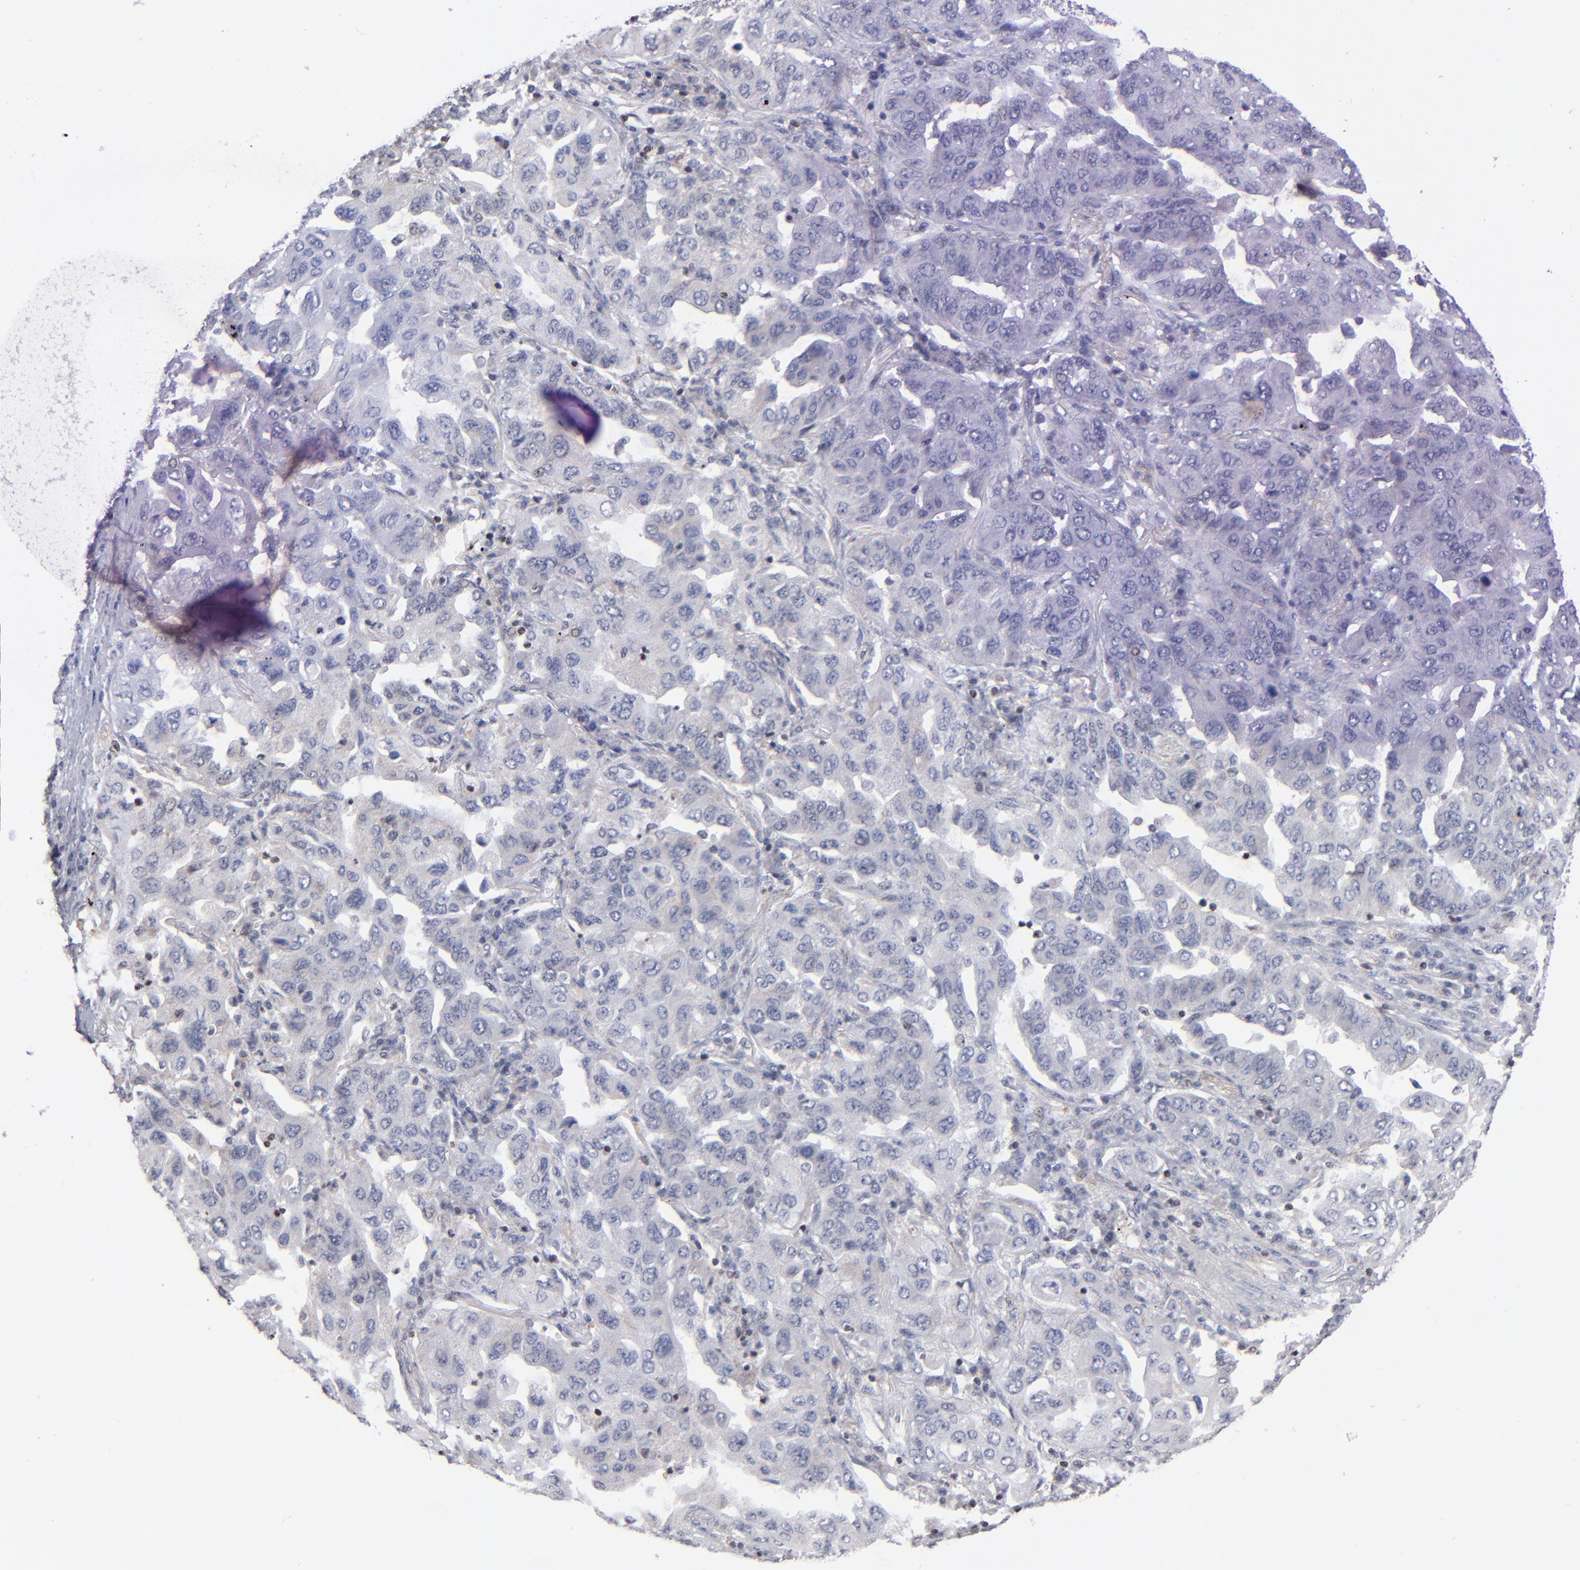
{"staining": {"intensity": "weak", "quantity": "<25%", "location": "cytoplasmic/membranous"}, "tissue": "lung cancer", "cell_type": "Tumor cells", "image_type": "cancer", "snomed": [{"axis": "morphology", "description": "Adenocarcinoma, NOS"}, {"axis": "topography", "description": "Lung"}], "caption": "The histopathology image demonstrates no staining of tumor cells in lung cancer.", "gene": "ODF2", "patient": {"sex": "female", "age": 65}}